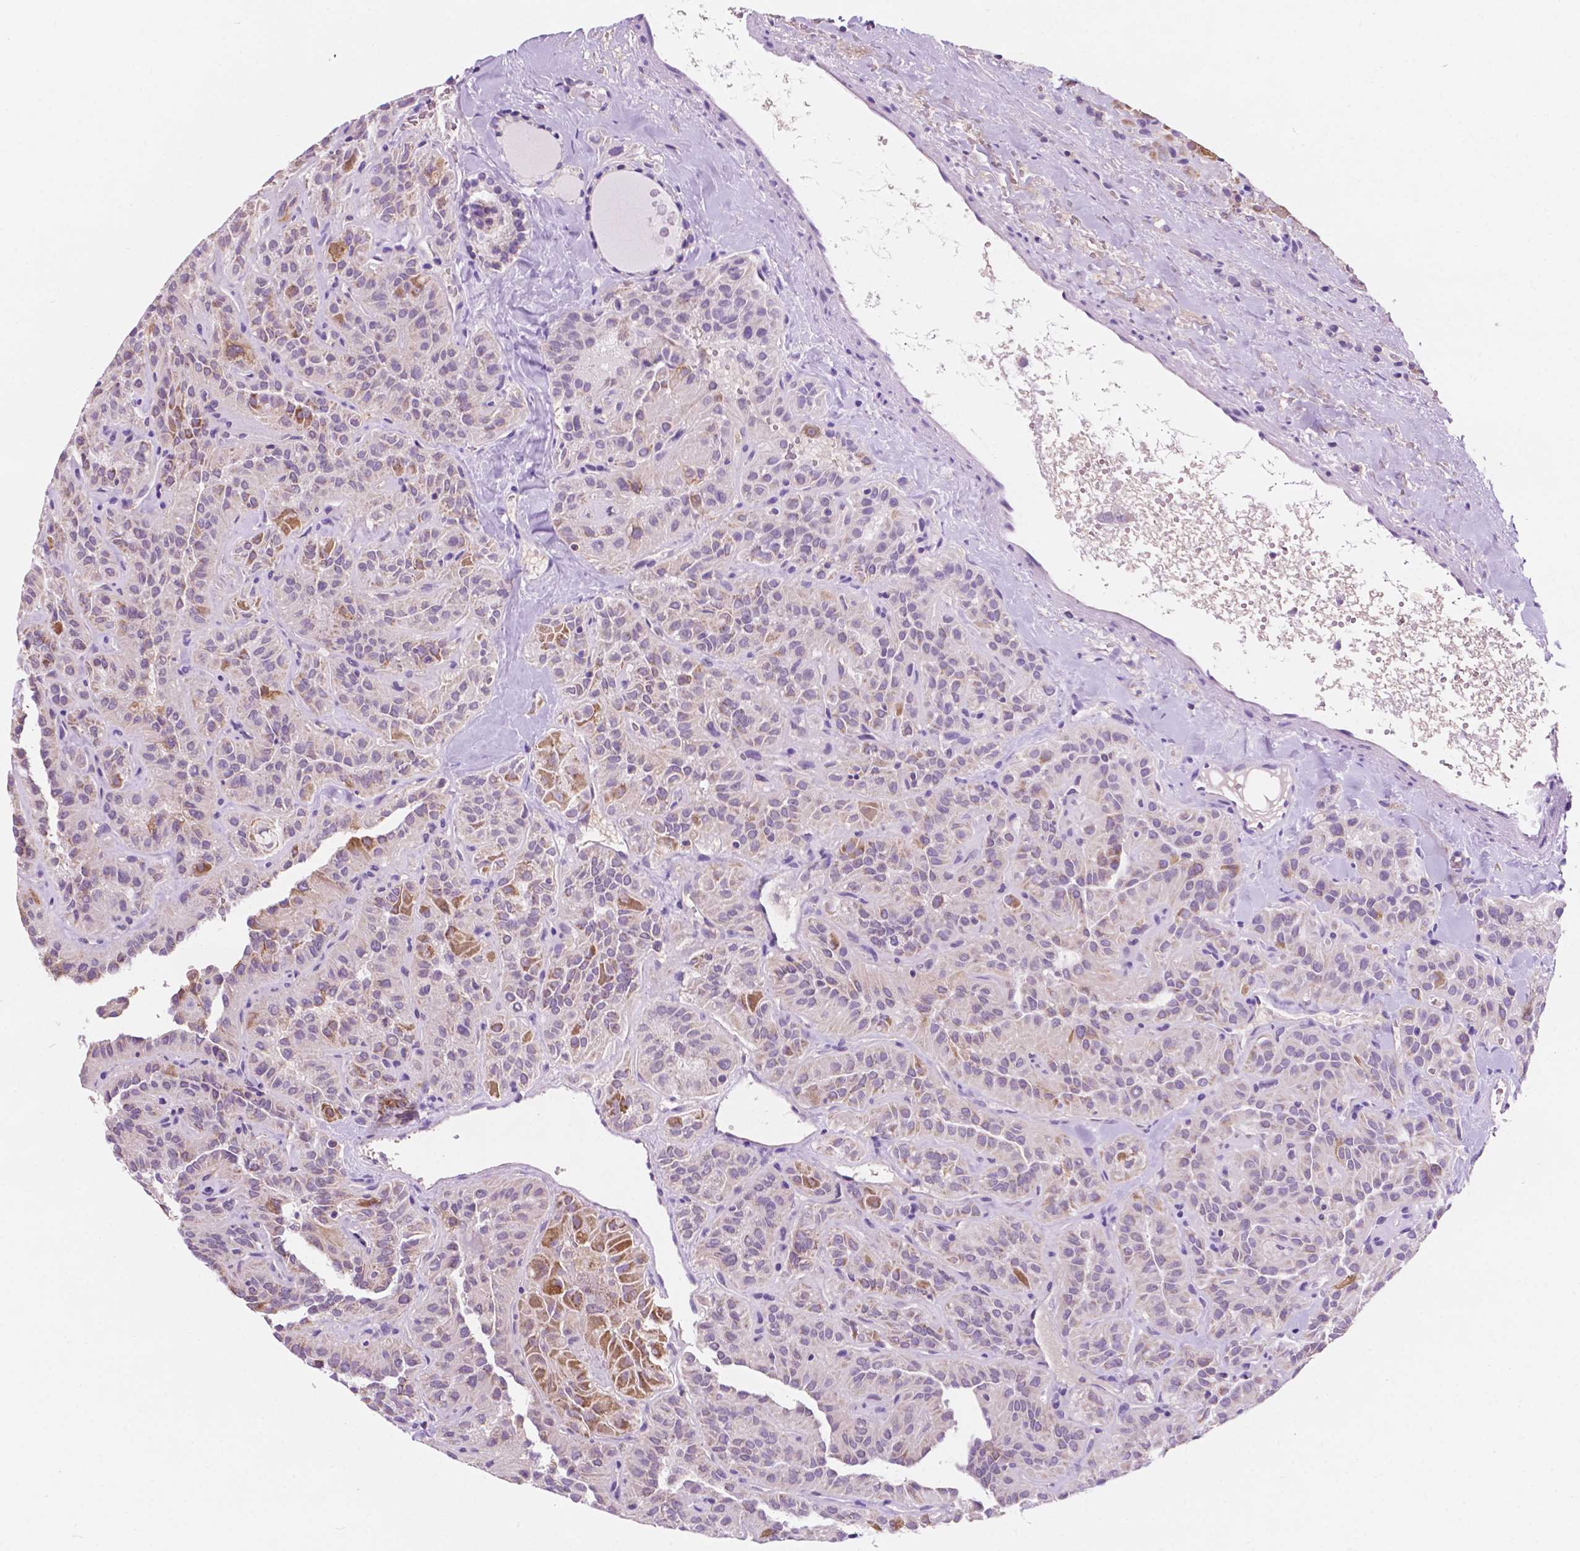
{"staining": {"intensity": "moderate", "quantity": "<25%", "location": "cytoplasmic/membranous"}, "tissue": "thyroid cancer", "cell_type": "Tumor cells", "image_type": "cancer", "snomed": [{"axis": "morphology", "description": "Papillary adenocarcinoma, NOS"}, {"axis": "topography", "description": "Thyroid gland"}], "caption": "This is an image of IHC staining of thyroid cancer, which shows moderate expression in the cytoplasmic/membranous of tumor cells.", "gene": "TRPV5", "patient": {"sex": "female", "age": 45}}